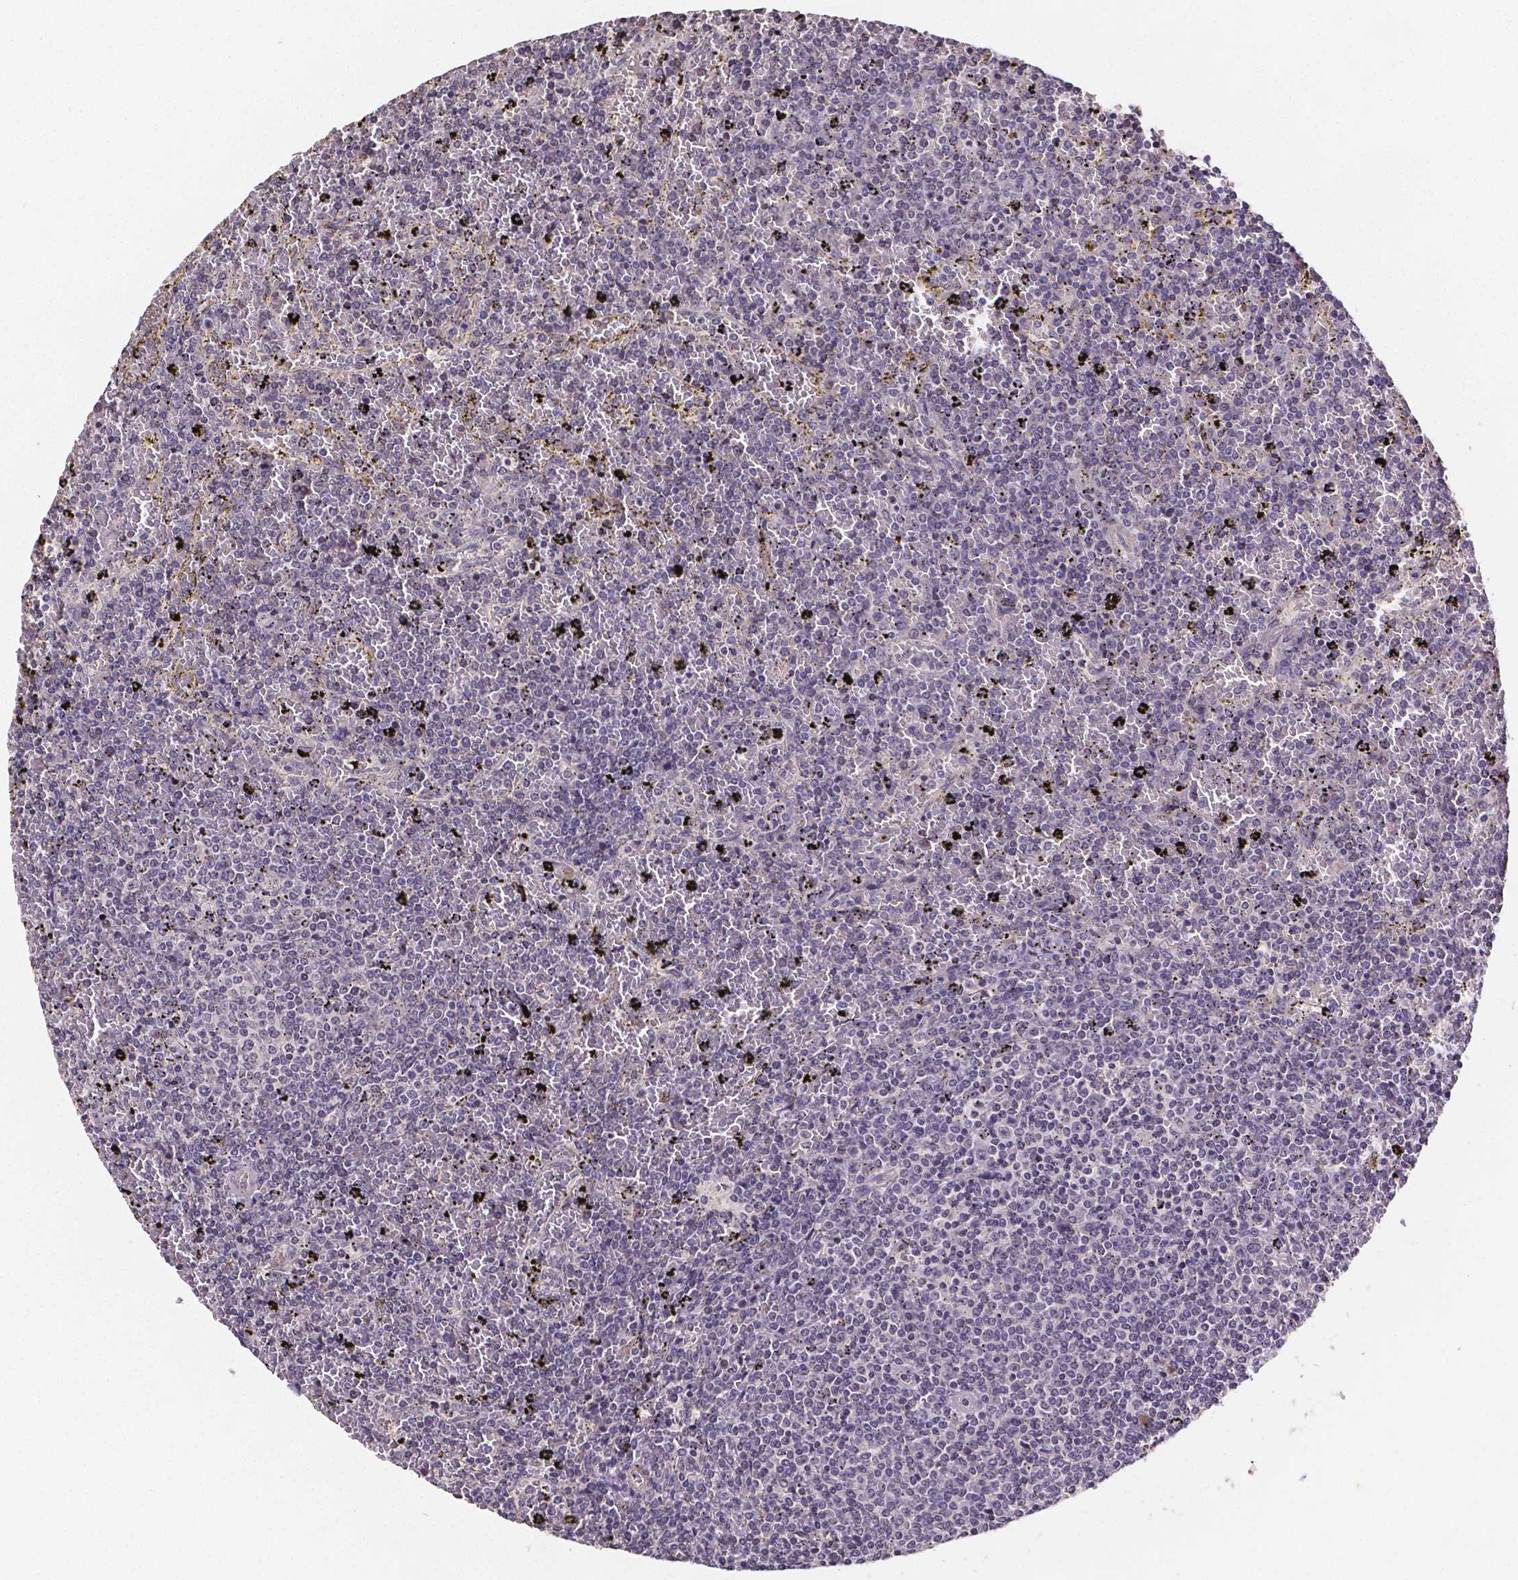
{"staining": {"intensity": "negative", "quantity": "none", "location": "none"}, "tissue": "lymphoma", "cell_type": "Tumor cells", "image_type": "cancer", "snomed": [{"axis": "morphology", "description": "Malignant lymphoma, non-Hodgkin's type, Low grade"}, {"axis": "topography", "description": "Spleen"}], "caption": "Photomicrograph shows no significant protein expression in tumor cells of lymphoma.", "gene": "NRGN", "patient": {"sex": "female", "age": 77}}